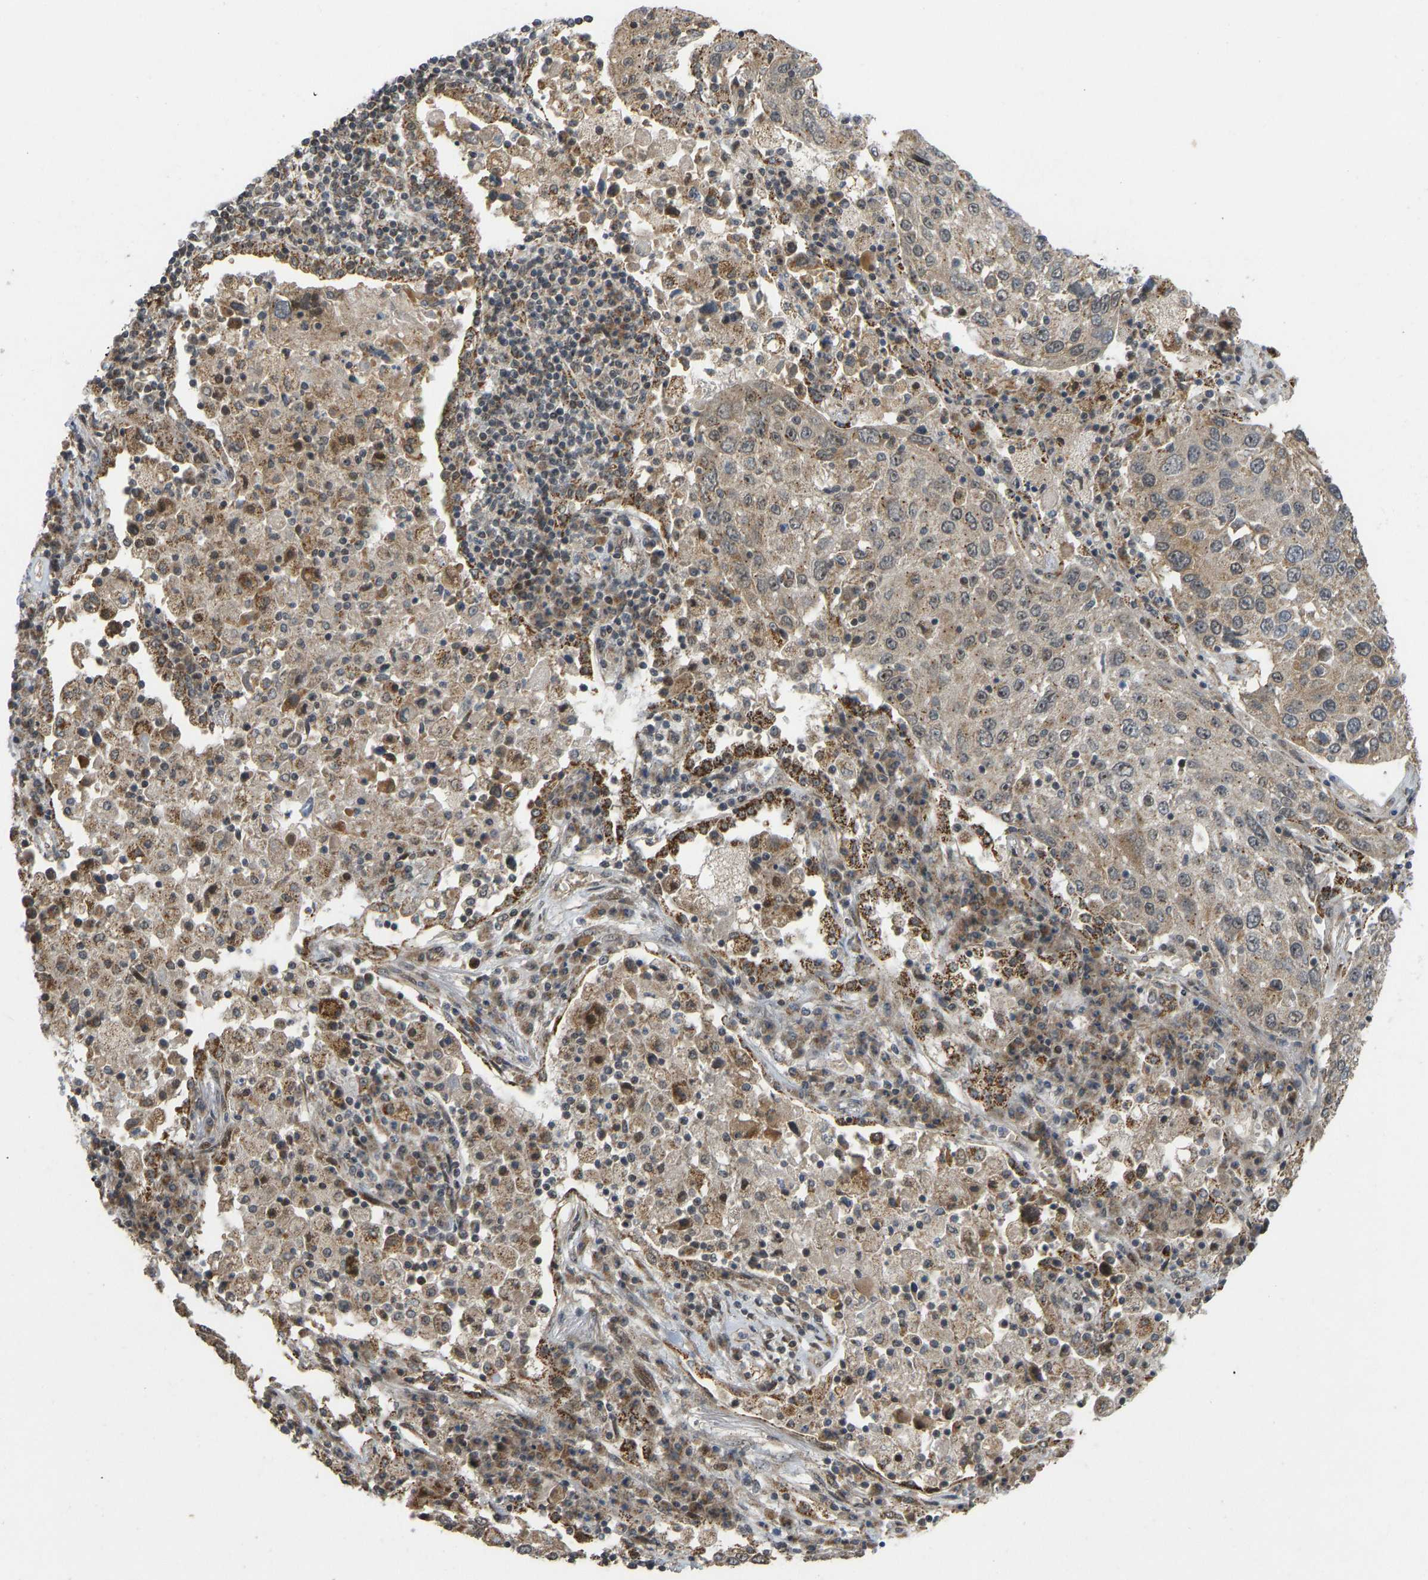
{"staining": {"intensity": "weak", "quantity": ">75%", "location": "cytoplasmic/membranous"}, "tissue": "lung cancer", "cell_type": "Tumor cells", "image_type": "cancer", "snomed": [{"axis": "morphology", "description": "Squamous cell carcinoma, NOS"}, {"axis": "topography", "description": "Lung"}], "caption": "Human lung cancer stained with a protein marker exhibits weak staining in tumor cells.", "gene": "ACADS", "patient": {"sex": "male", "age": 65}}